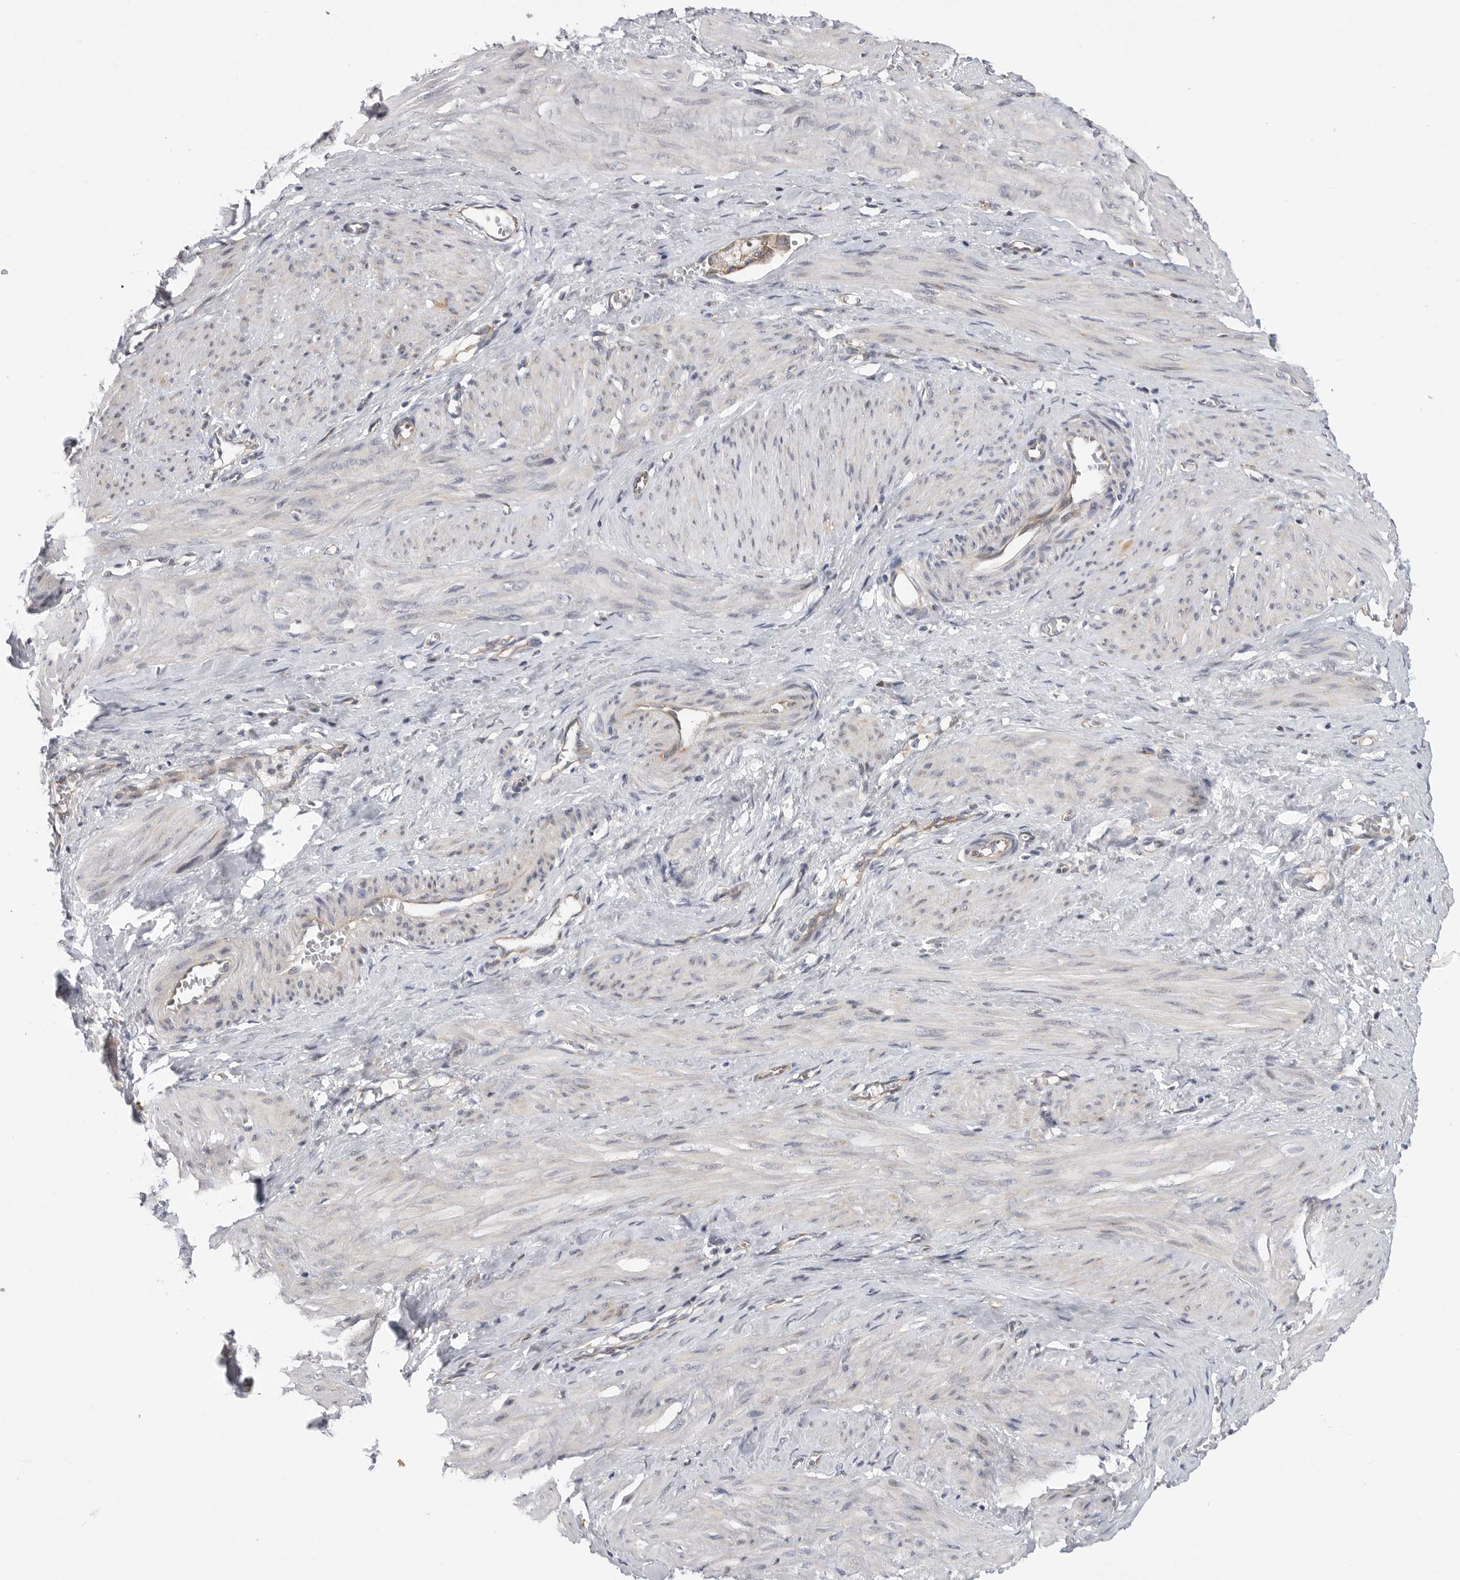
{"staining": {"intensity": "weak", "quantity": "25%-75%", "location": "cytoplasmic/membranous"}, "tissue": "smooth muscle", "cell_type": "Smooth muscle cells", "image_type": "normal", "snomed": [{"axis": "morphology", "description": "Normal tissue, NOS"}, {"axis": "topography", "description": "Endometrium"}], "caption": "A high-resolution photomicrograph shows immunohistochemistry (IHC) staining of unremarkable smooth muscle, which exhibits weak cytoplasmic/membranous expression in about 25%-75% of smooth muscle cells.", "gene": "FBXO43", "patient": {"sex": "female", "age": 33}}